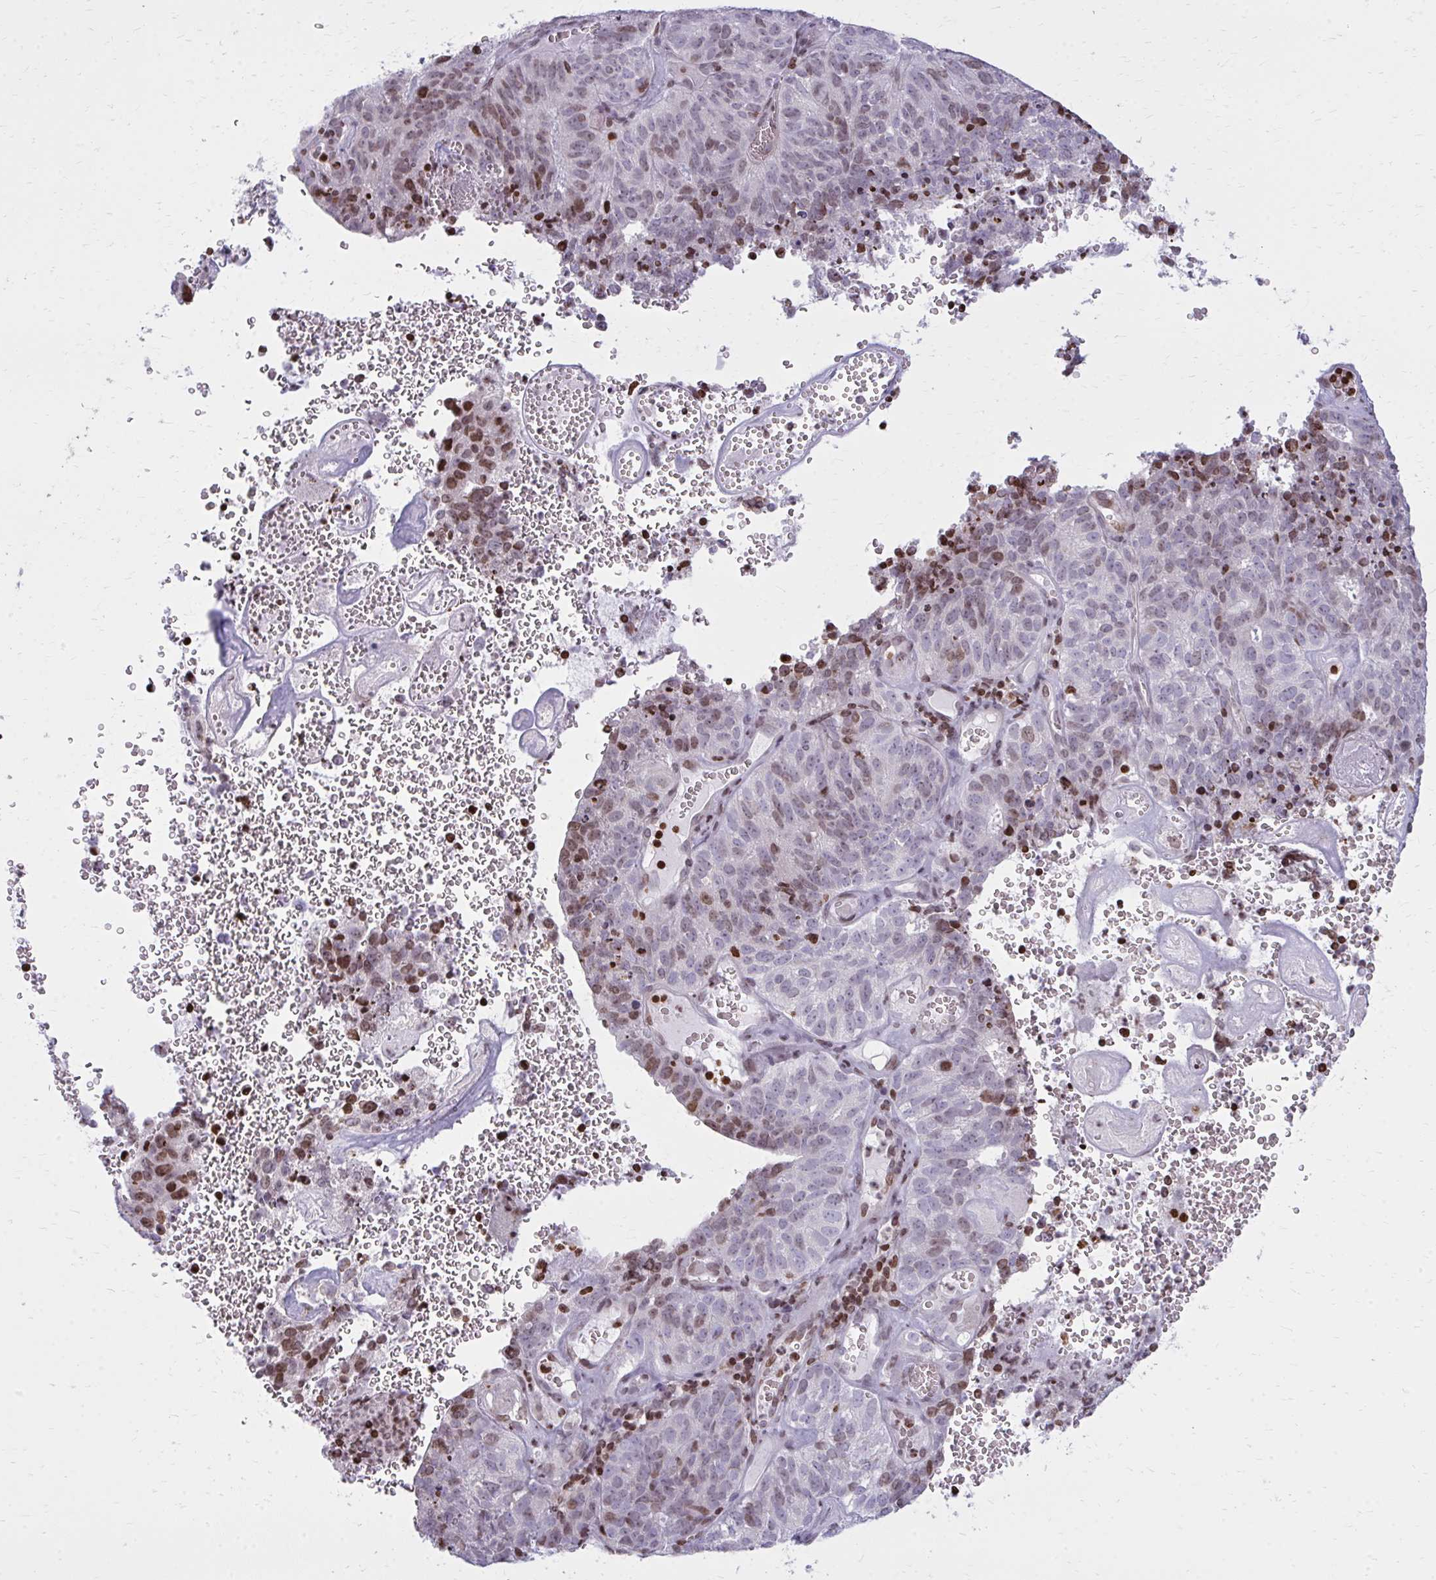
{"staining": {"intensity": "moderate", "quantity": "<25%", "location": "nuclear"}, "tissue": "cervical cancer", "cell_type": "Tumor cells", "image_type": "cancer", "snomed": [{"axis": "morphology", "description": "Adenocarcinoma, NOS"}, {"axis": "topography", "description": "Cervix"}], "caption": "Cervical cancer (adenocarcinoma) tissue shows moderate nuclear staining in about <25% of tumor cells", "gene": "AP5M1", "patient": {"sex": "female", "age": 38}}